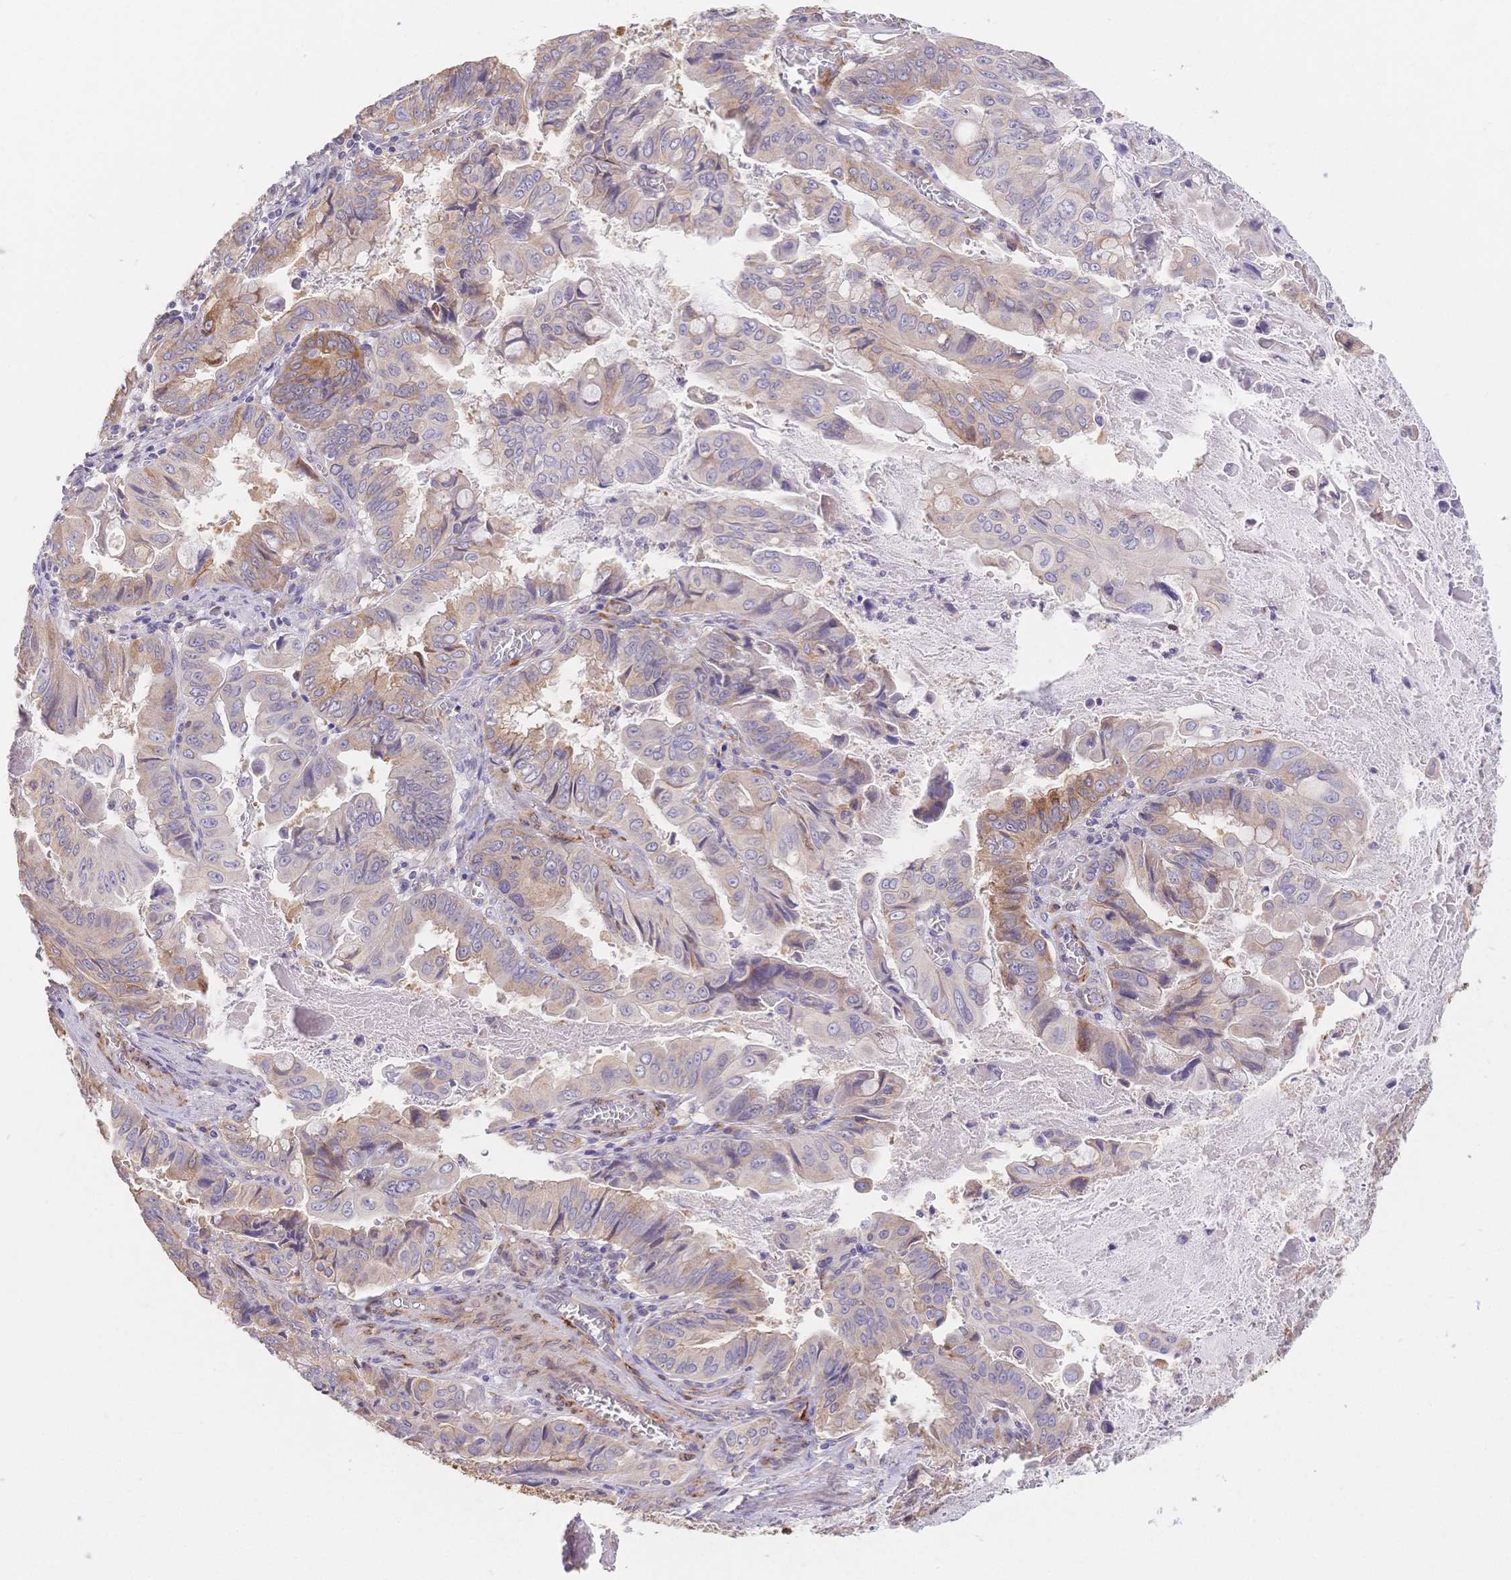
{"staining": {"intensity": "weak", "quantity": "25%-75%", "location": "cytoplasmic/membranous"}, "tissue": "stomach cancer", "cell_type": "Tumor cells", "image_type": "cancer", "snomed": [{"axis": "morphology", "description": "Adenocarcinoma, NOS"}, {"axis": "topography", "description": "Stomach, upper"}], "caption": "The immunohistochemical stain shows weak cytoplasmic/membranous expression in tumor cells of stomach cancer (adenocarcinoma) tissue.", "gene": "HS3ST5", "patient": {"sex": "male", "age": 80}}